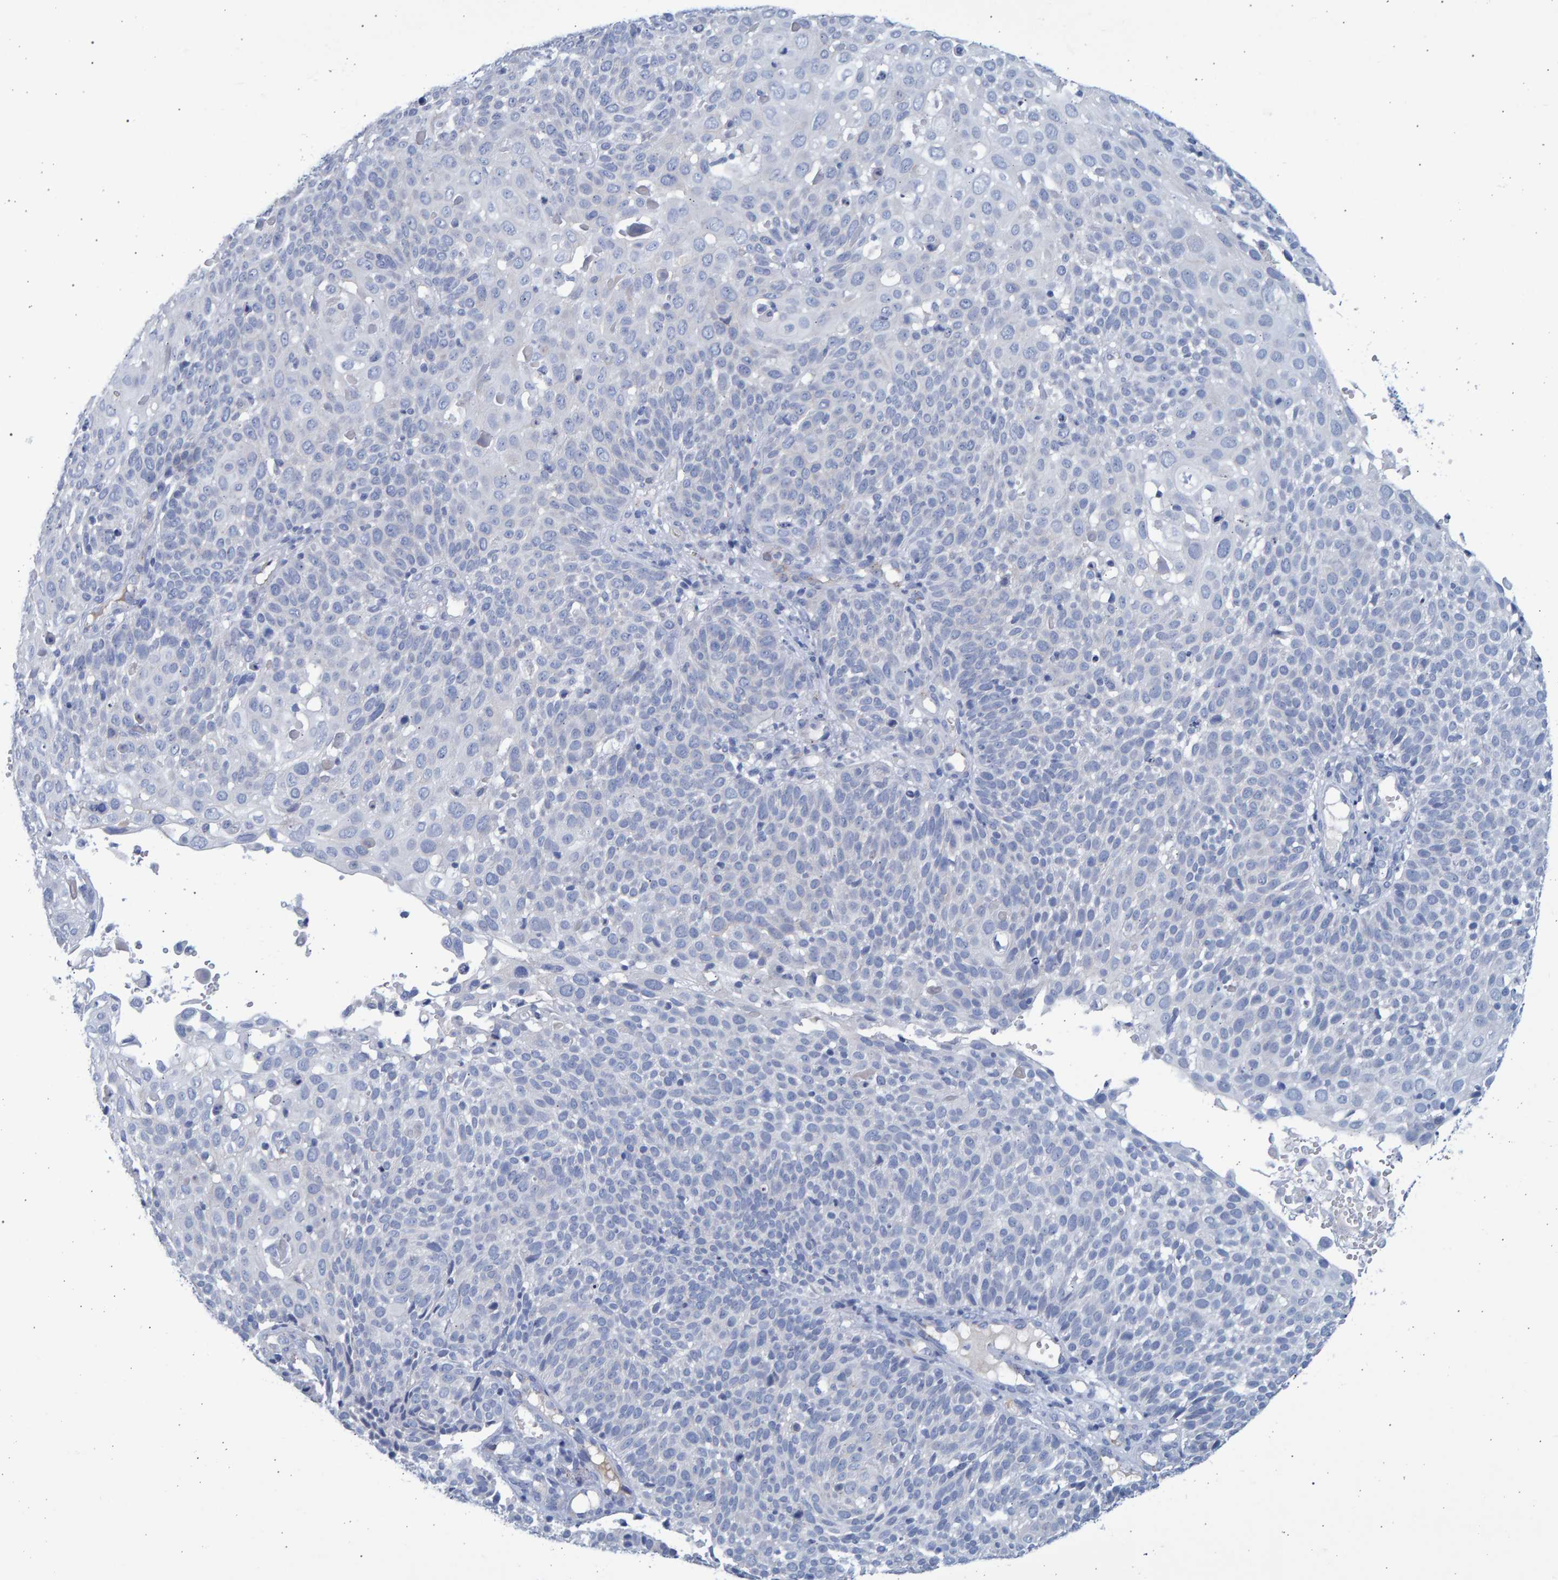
{"staining": {"intensity": "negative", "quantity": "none", "location": "none"}, "tissue": "cervical cancer", "cell_type": "Tumor cells", "image_type": "cancer", "snomed": [{"axis": "morphology", "description": "Squamous cell carcinoma, NOS"}, {"axis": "topography", "description": "Cervix"}], "caption": "Image shows no protein positivity in tumor cells of cervical squamous cell carcinoma tissue.", "gene": "SLC34A3", "patient": {"sex": "female", "age": 74}}